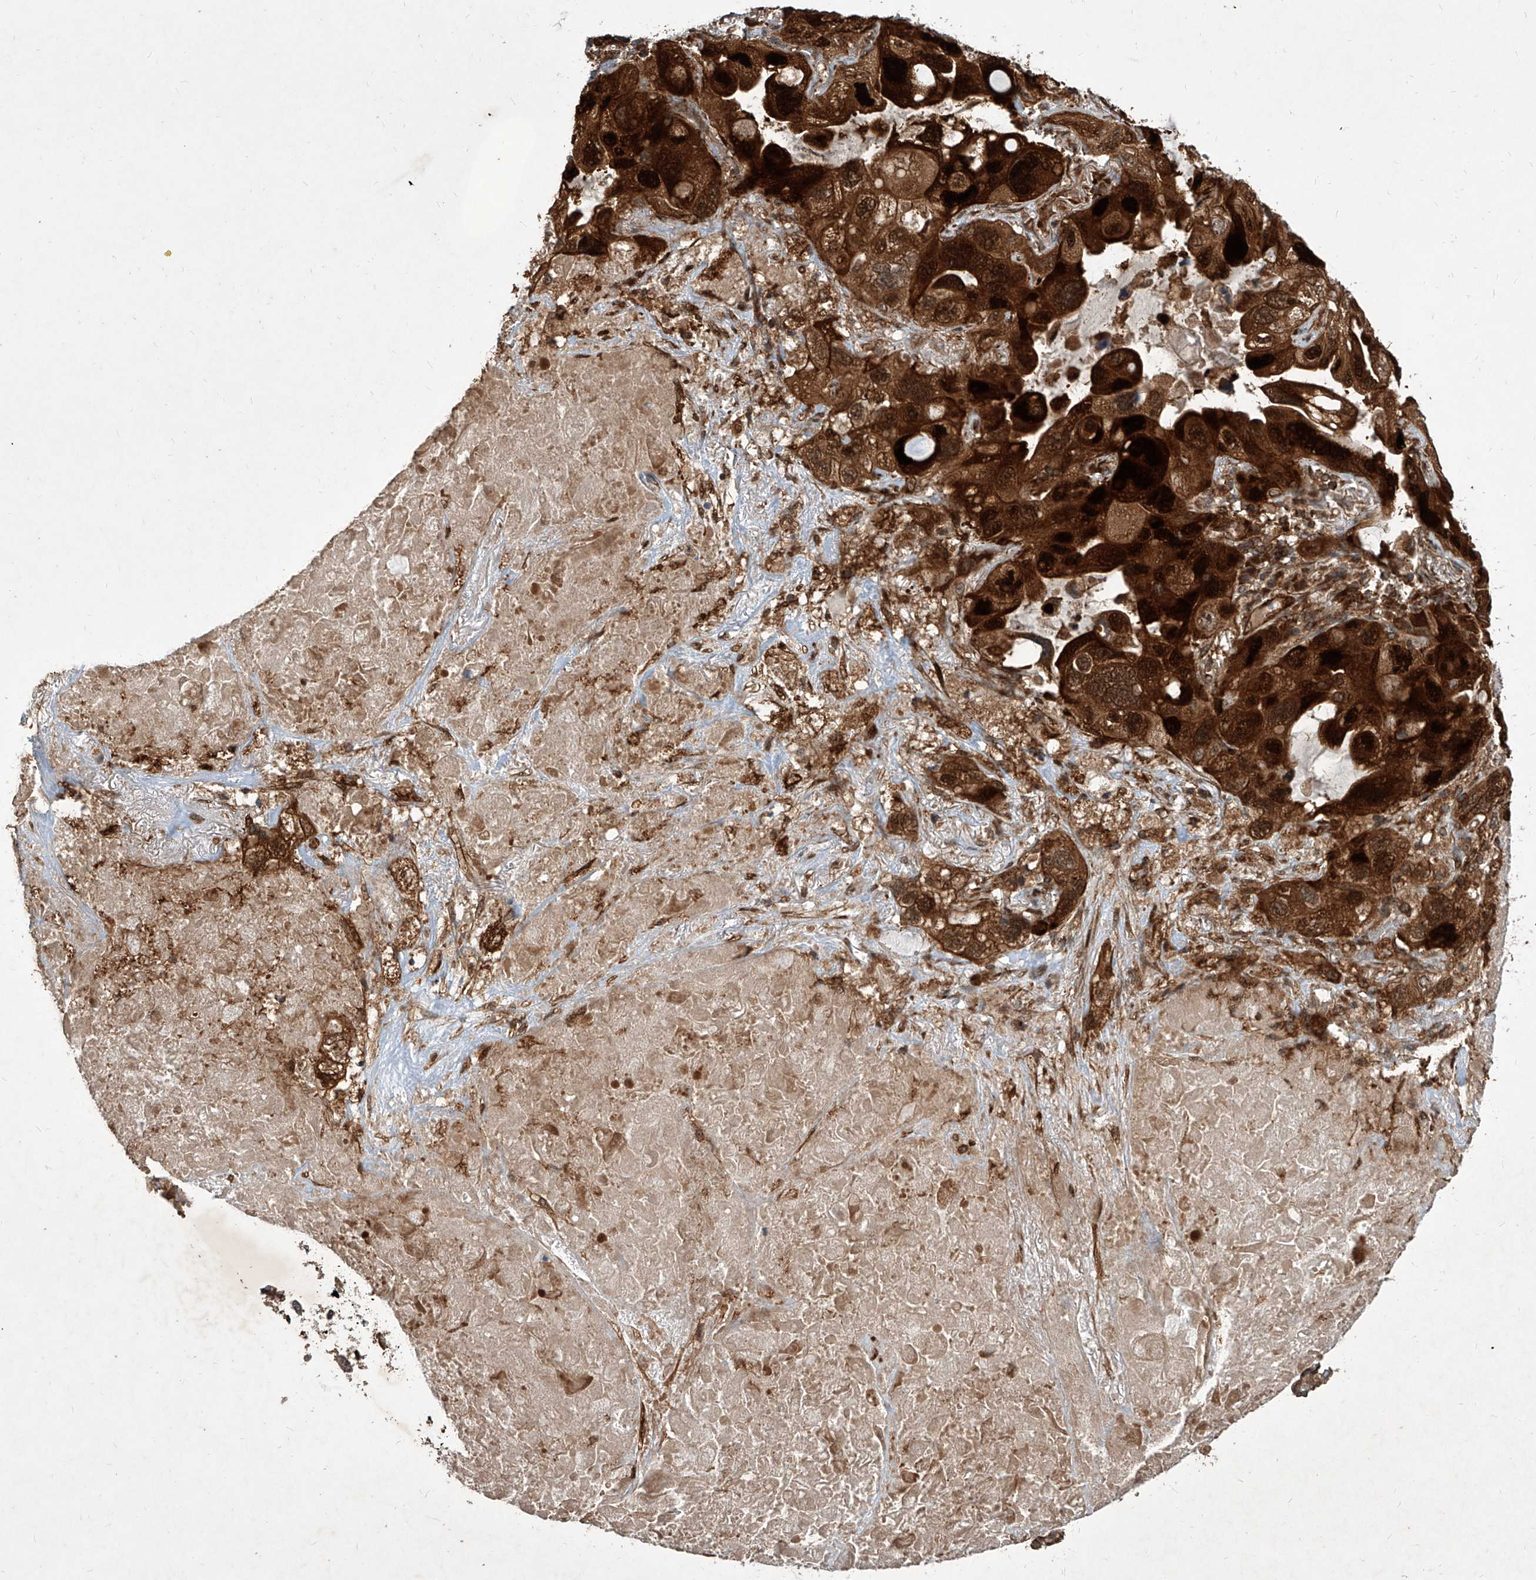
{"staining": {"intensity": "strong", "quantity": ">75%", "location": "cytoplasmic/membranous,nuclear"}, "tissue": "lung cancer", "cell_type": "Tumor cells", "image_type": "cancer", "snomed": [{"axis": "morphology", "description": "Squamous cell carcinoma, NOS"}, {"axis": "topography", "description": "Lung"}], "caption": "This photomicrograph demonstrates lung cancer (squamous cell carcinoma) stained with immunohistochemistry (IHC) to label a protein in brown. The cytoplasmic/membranous and nuclear of tumor cells show strong positivity for the protein. Nuclei are counter-stained blue.", "gene": "MAGED2", "patient": {"sex": "female", "age": 73}}